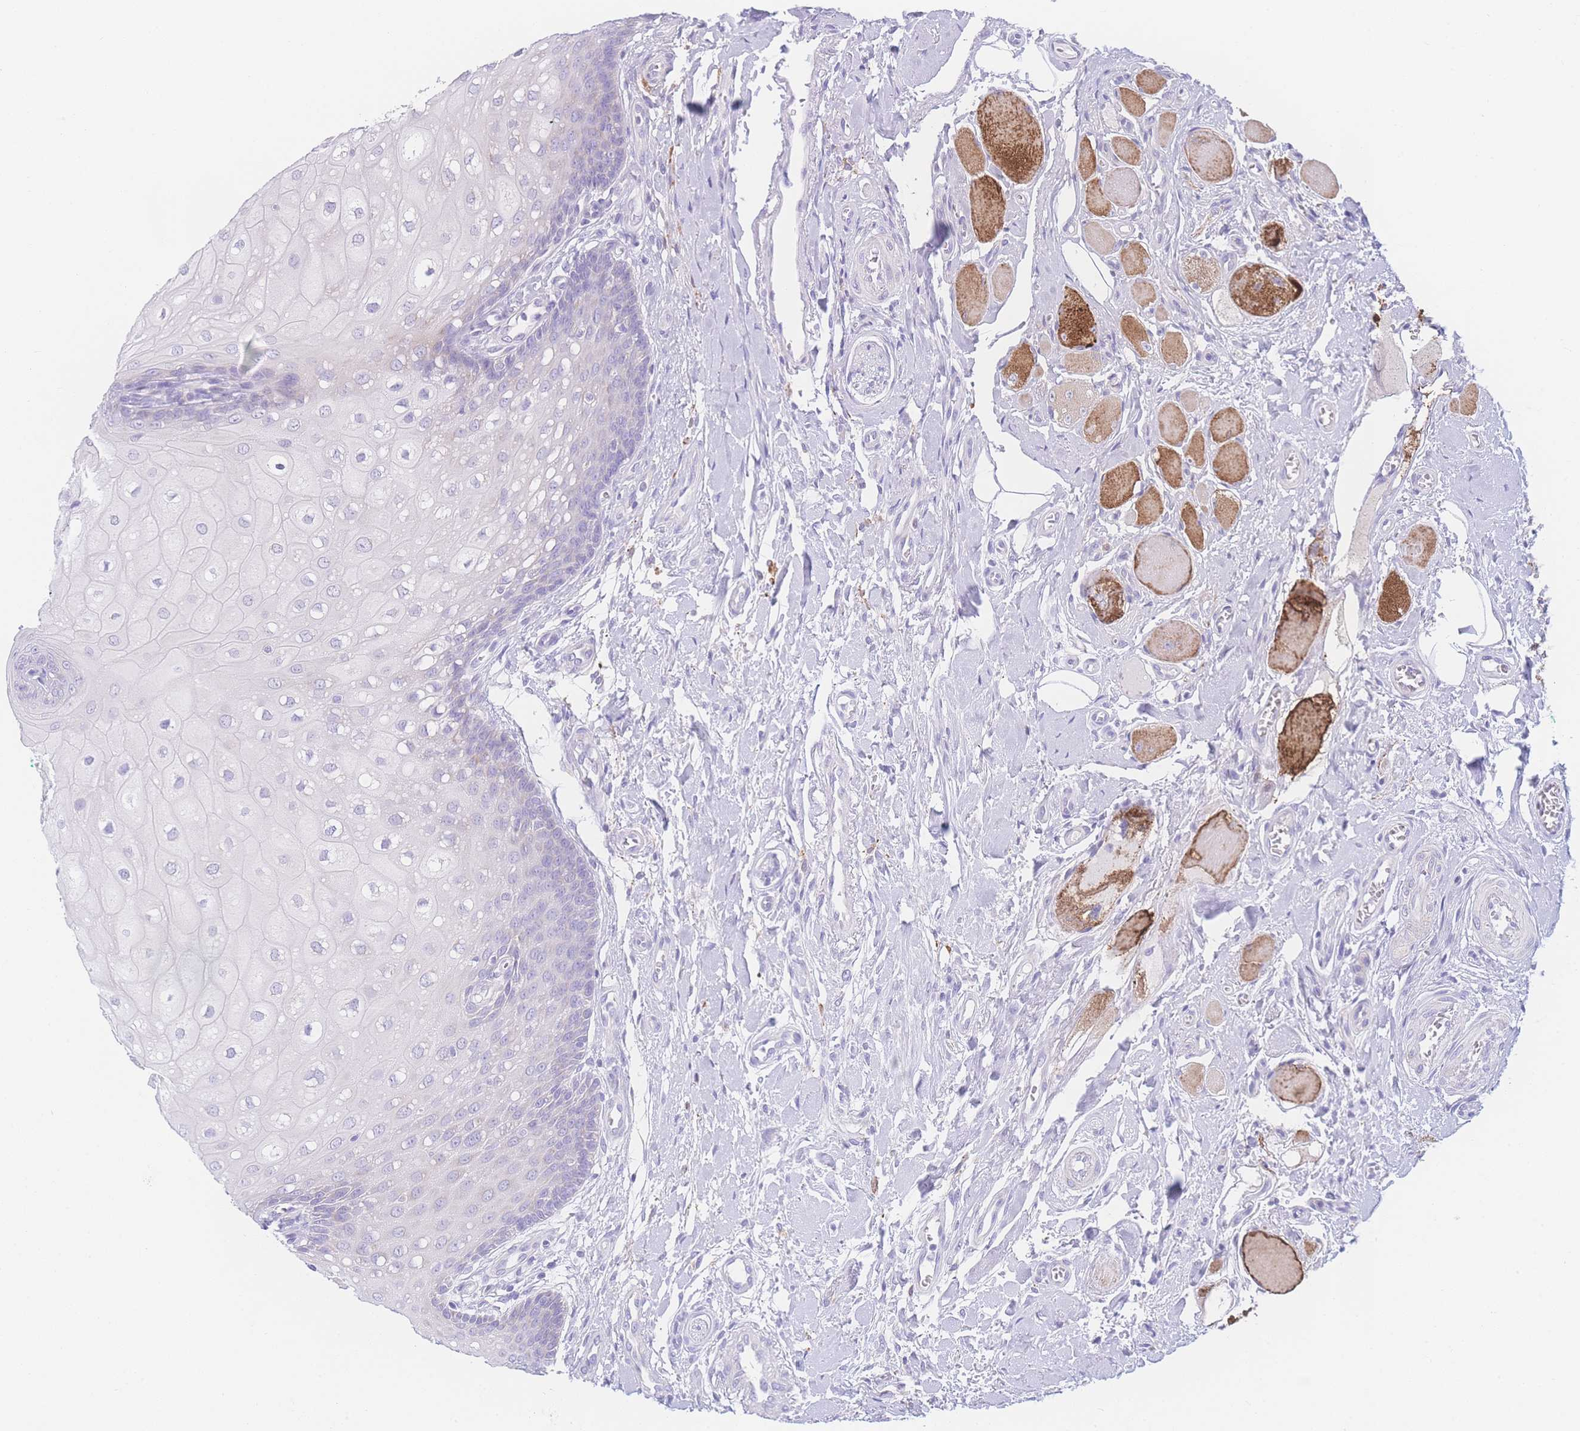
{"staining": {"intensity": "negative", "quantity": "none", "location": "none"}, "tissue": "oral mucosa", "cell_type": "Squamous epithelial cells", "image_type": "normal", "snomed": [{"axis": "morphology", "description": "Normal tissue, NOS"}, {"axis": "morphology", "description": "Squamous cell carcinoma, NOS"}, {"axis": "topography", "description": "Oral tissue"}, {"axis": "topography", "description": "Tounge, NOS"}, {"axis": "topography", "description": "Head-Neck"}], "caption": "High power microscopy micrograph of an immunohistochemistry (IHC) micrograph of normal oral mucosa, revealing no significant positivity in squamous epithelial cells. The staining is performed using DAB (3,3'-diaminobenzidine) brown chromogen with nuclei counter-stained in using hematoxylin.", "gene": "NBEAL1", "patient": {"sex": "male", "age": 79}}